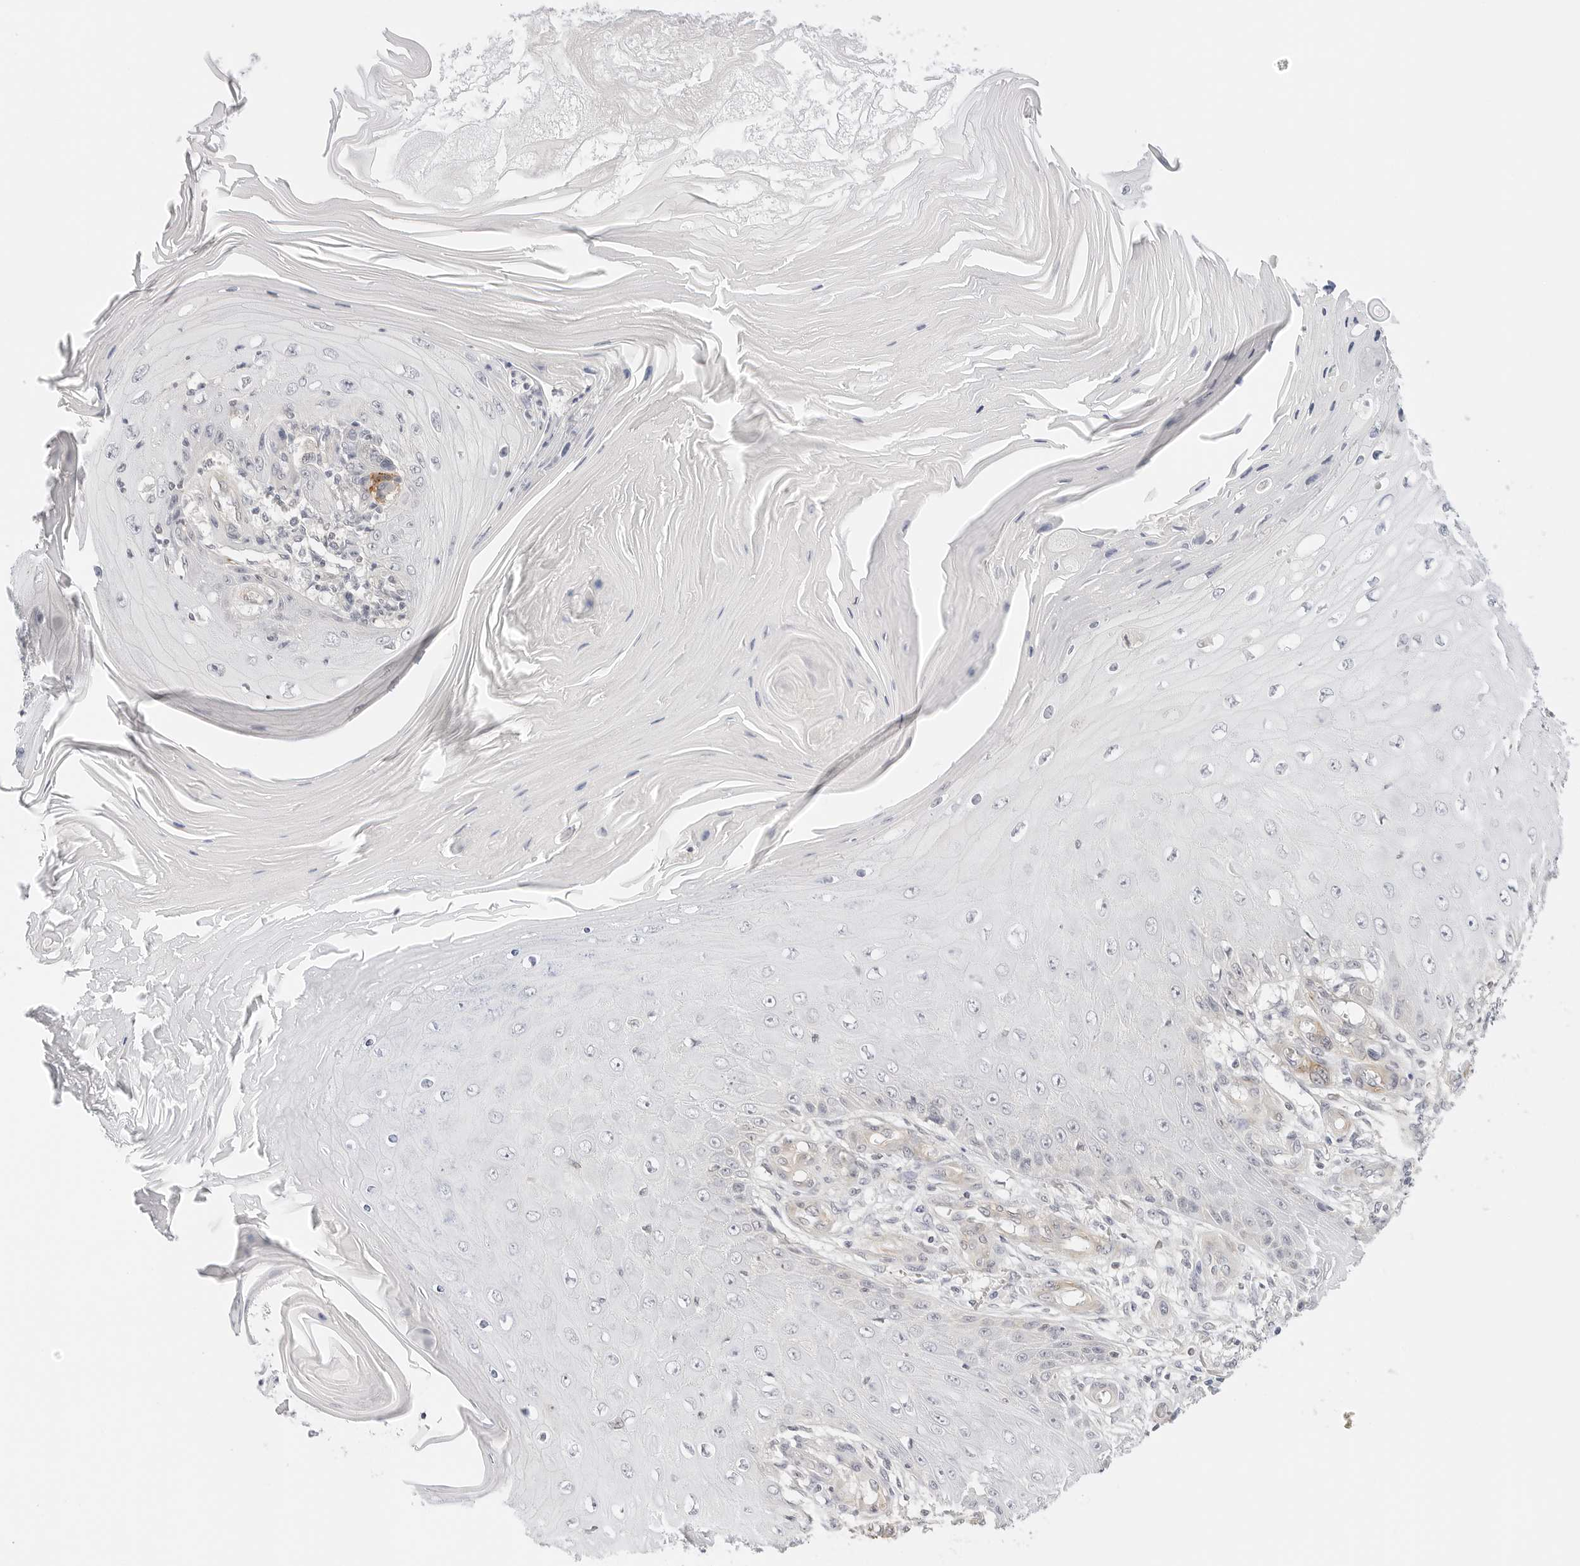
{"staining": {"intensity": "negative", "quantity": "none", "location": "none"}, "tissue": "skin cancer", "cell_type": "Tumor cells", "image_type": "cancer", "snomed": [{"axis": "morphology", "description": "Squamous cell carcinoma, NOS"}, {"axis": "topography", "description": "Skin"}], "caption": "Tumor cells are negative for brown protein staining in squamous cell carcinoma (skin).", "gene": "PCDH19", "patient": {"sex": "female", "age": 73}}